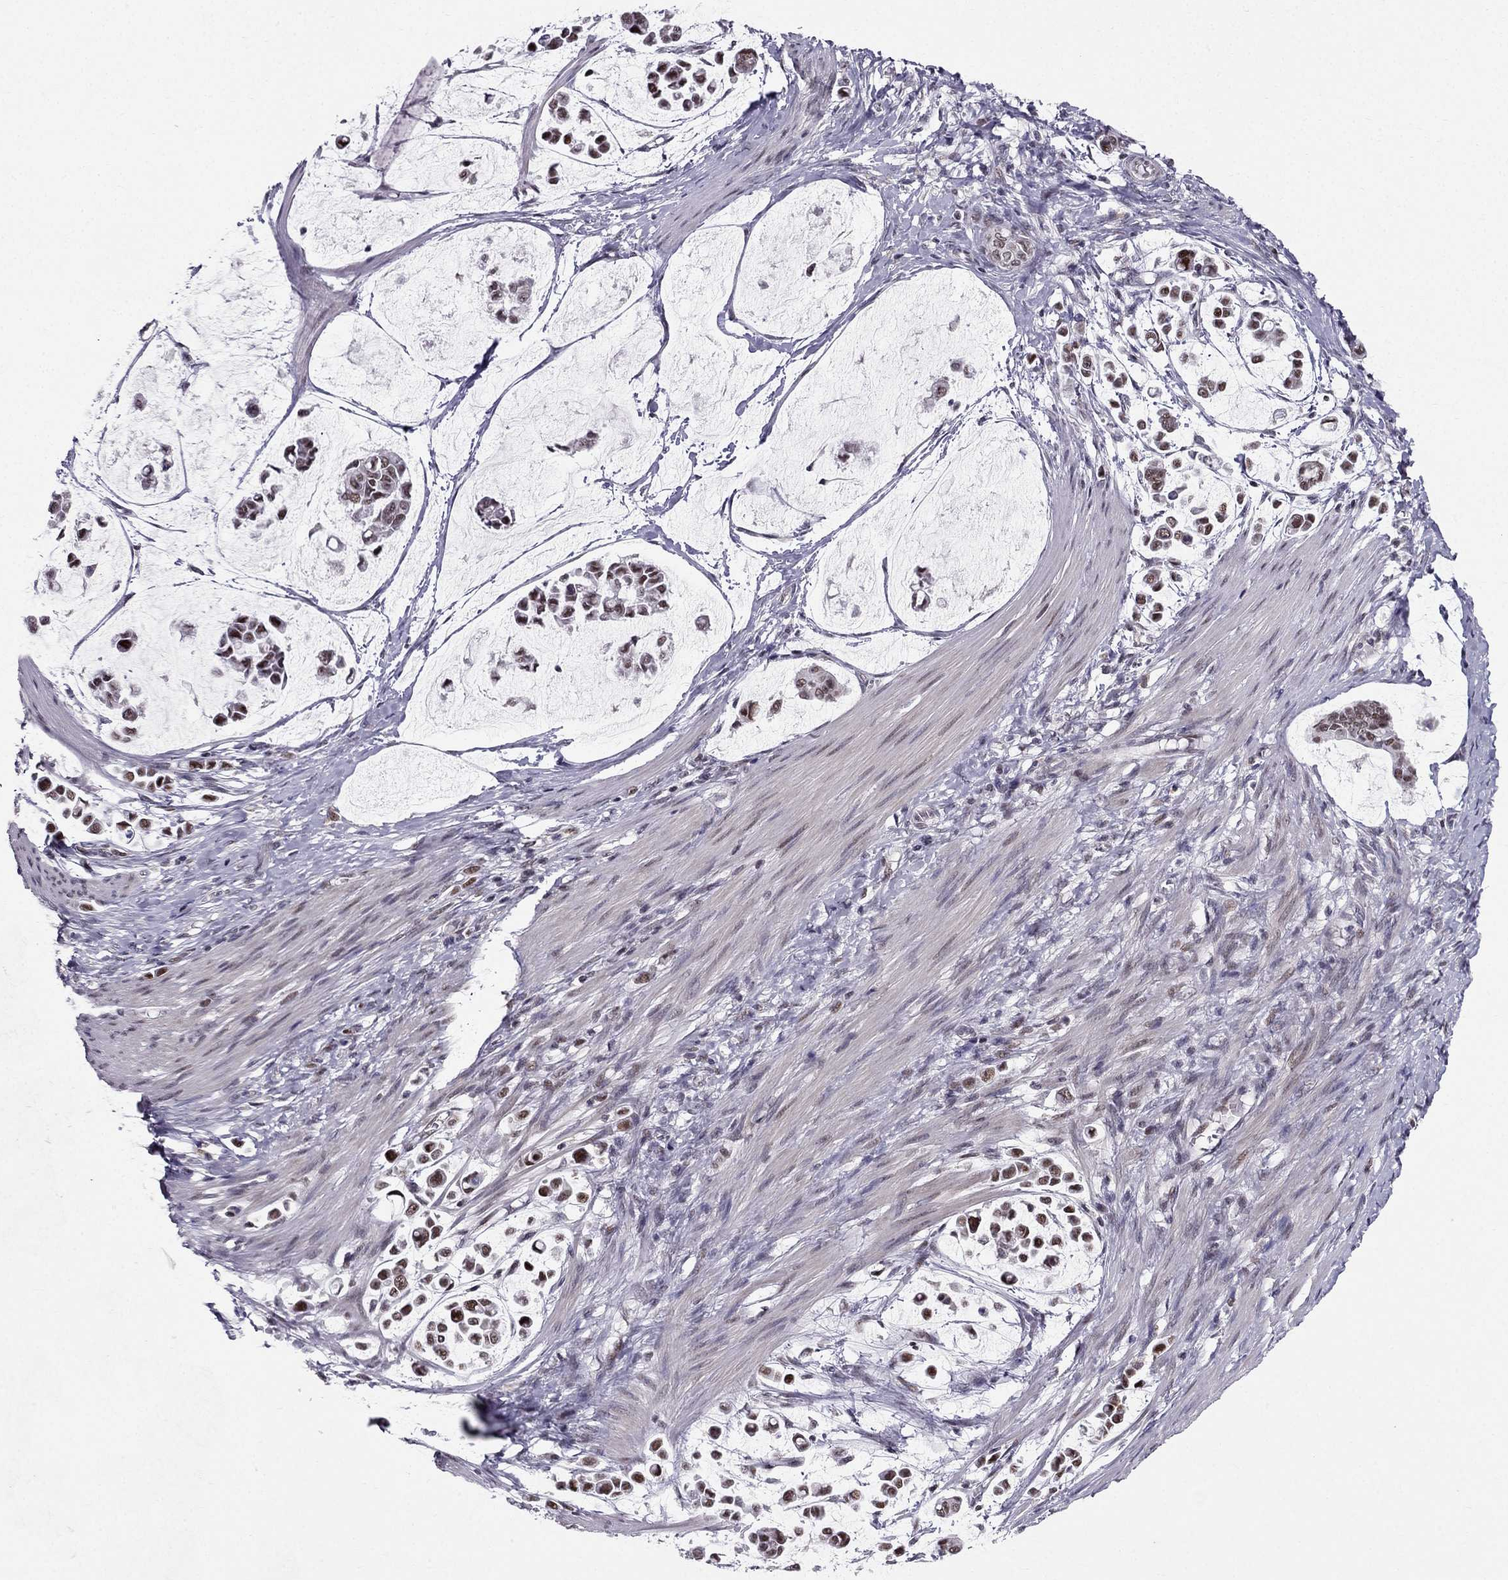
{"staining": {"intensity": "moderate", "quantity": "25%-75%", "location": "nuclear"}, "tissue": "stomach cancer", "cell_type": "Tumor cells", "image_type": "cancer", "snomed": [{"axis": "morphology", "description": "Adenocarcinoma, NOS"}, {"axis": "topography", "description": "Stomach"}], "caption": "An image showing moderate nuclear expression in about 25%-75% of tumor cells in stomach adenocarcinoma, as visualized by brown immunohistochemical staining.", "gene": "RPRD2", "patient": {"sex": "male", "age": 82}}